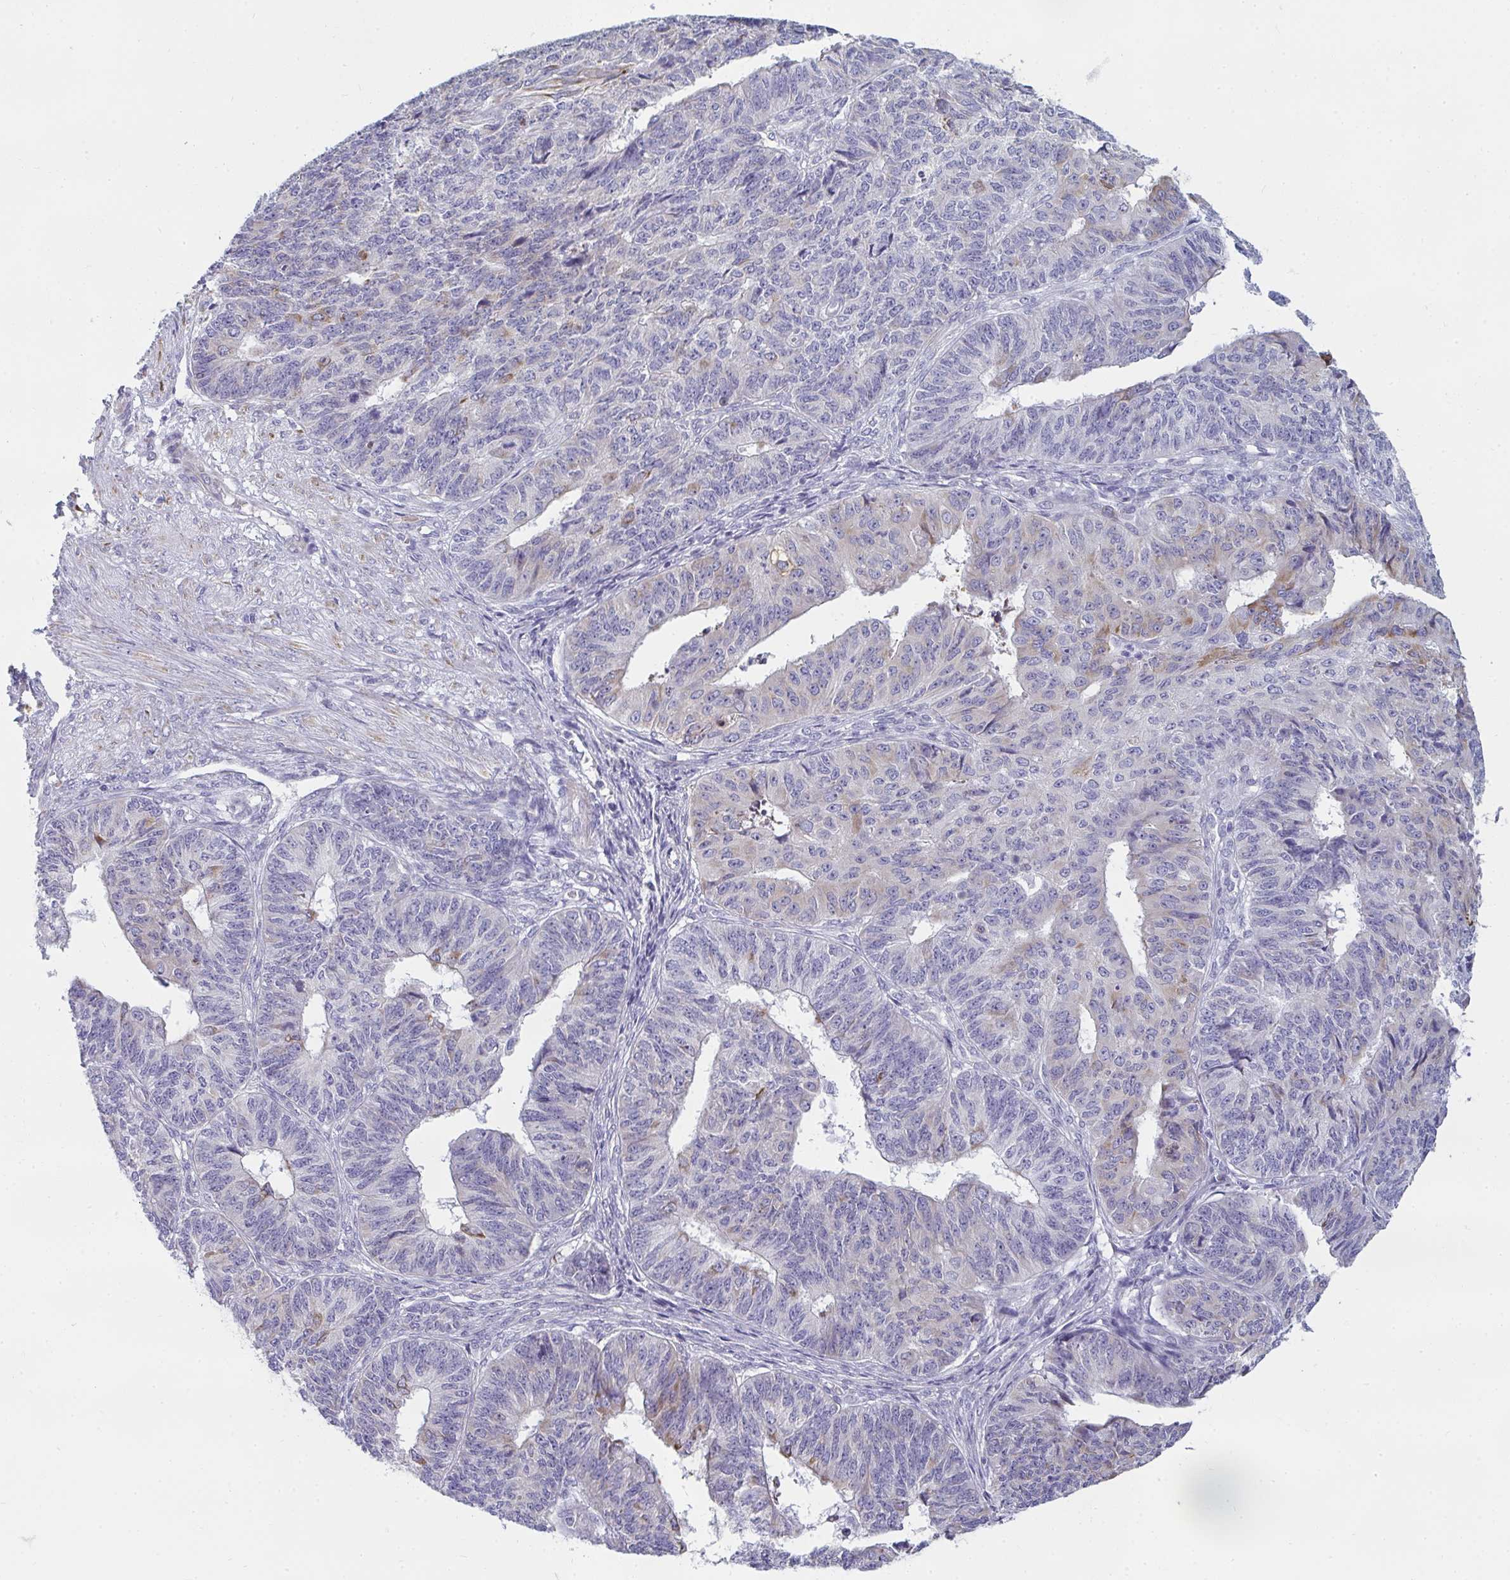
{"staining": {"intensity": "moderate", "quantity": "<25%", "location": "cytoplasmic/membranous"}, "tissue": "endometrial cancer", "cell_type": "Tumor cells", "image_type": "cancer", "snomed": [{"axis": "morphology", "description": "Adenocarcinoma, NOS"}, {"axis": "topography", "description": "Endometrium"}], "caption": "Endometrial cancer stained with a brown dye shows moderate cytoplasmic/membranous positive positivity in approximately <25% of tumor cells.", "gene": "SHROOM1", "patient": {"sex": "female", "age": 32}}